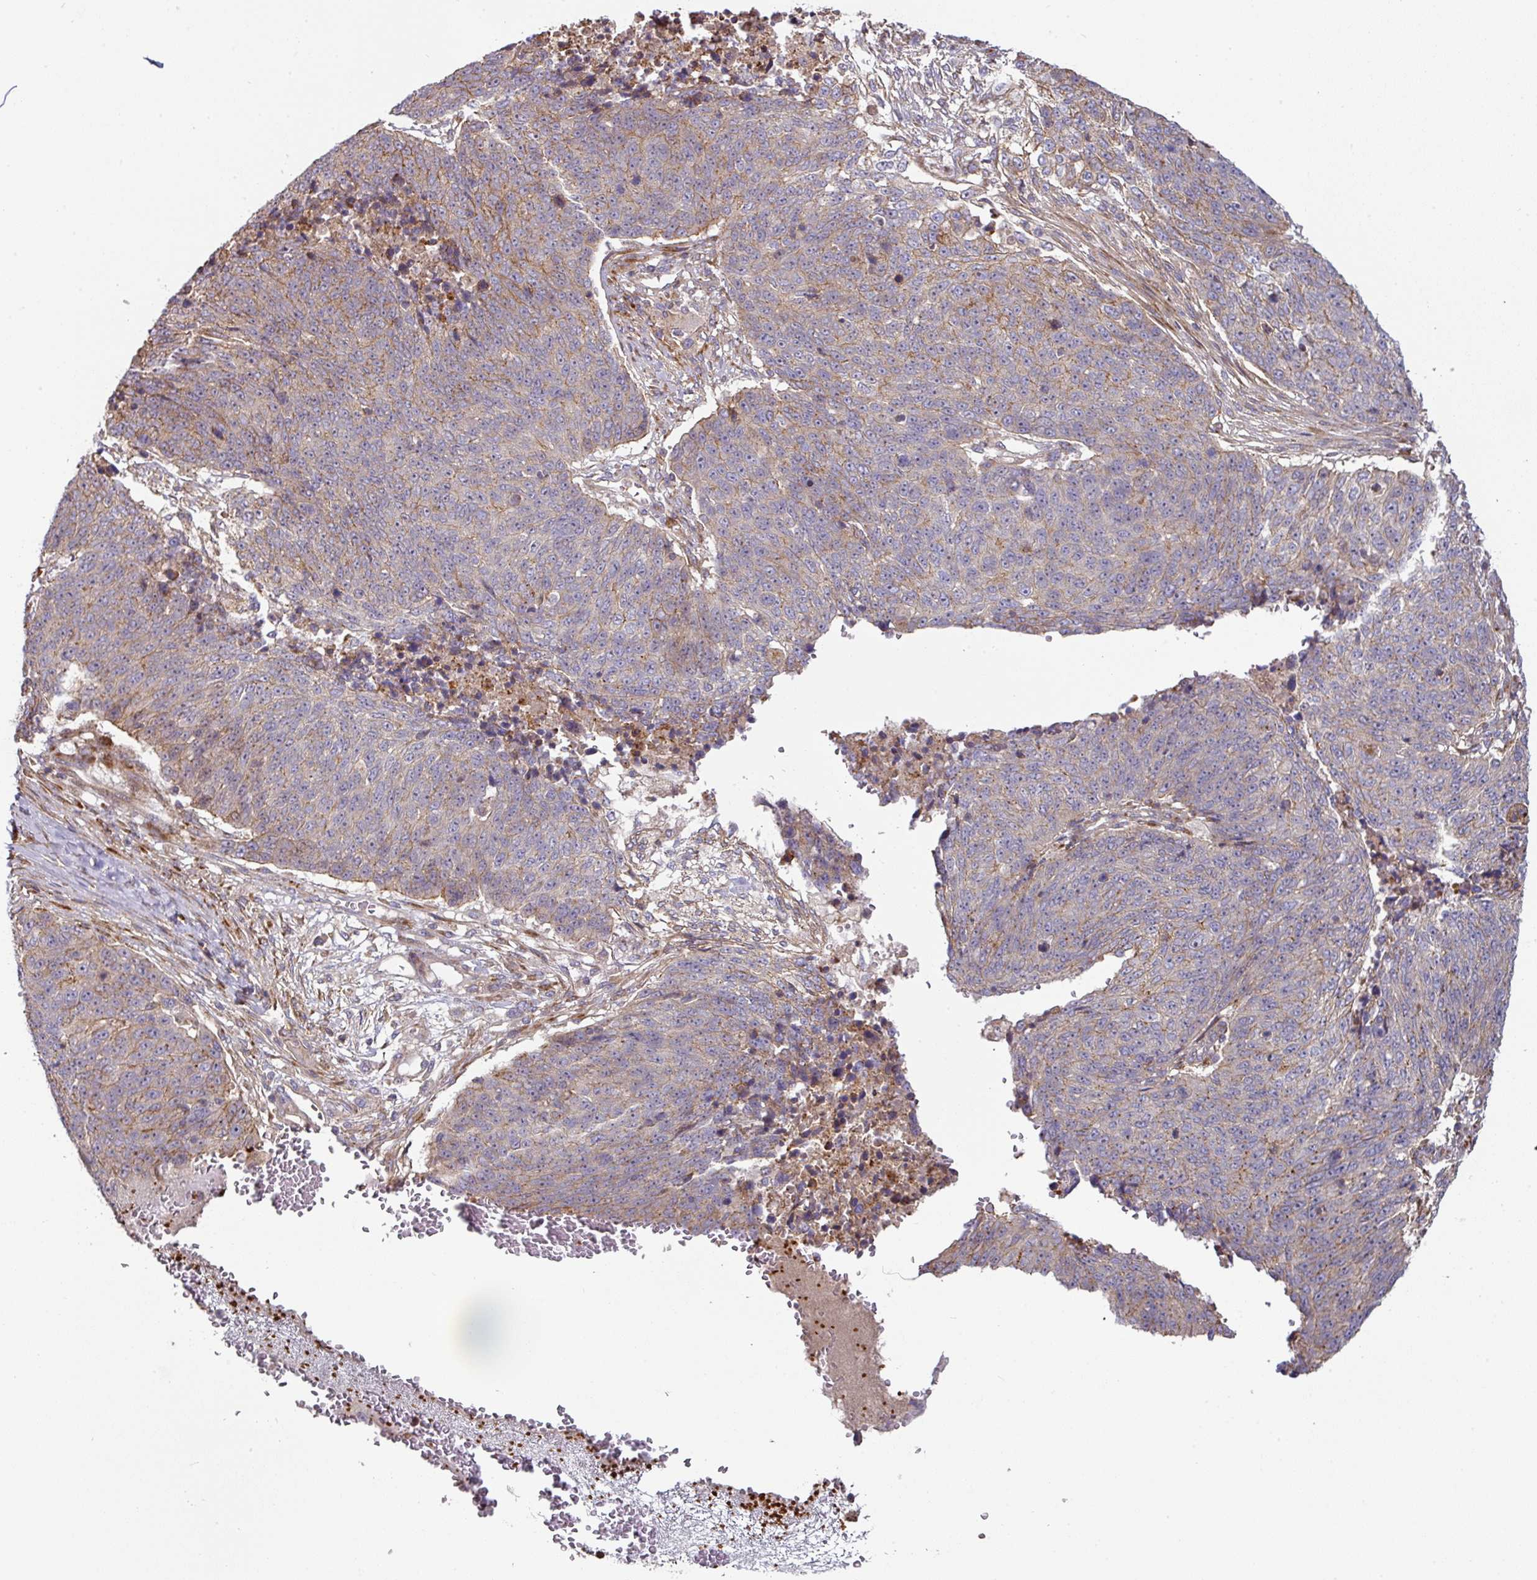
{"staining": {"intensity": "moderate", "quantity": "<25%", "location": "cytoplasmic/membranous"}, "tissue": "lung cancer", "cell_type": "Tumor cells", "image_type": "cancer", "snomed": [{"axis": "morphology", "description": "Normal tissue, NOS"}, {"axis": "morphology", "description": "Squamous cell carcinoma, NOS"}, {"axis": "topography", "description": "Lymph node"}, {"axis": "topography", "description": "Lung"}], "caption": "A brown stain shows moderate cytoplasmic/membranous positivity of a protein in lung cancer tumor cells.", "gene": "CASP2", "patient": {"sex": "male", "age": 66}}